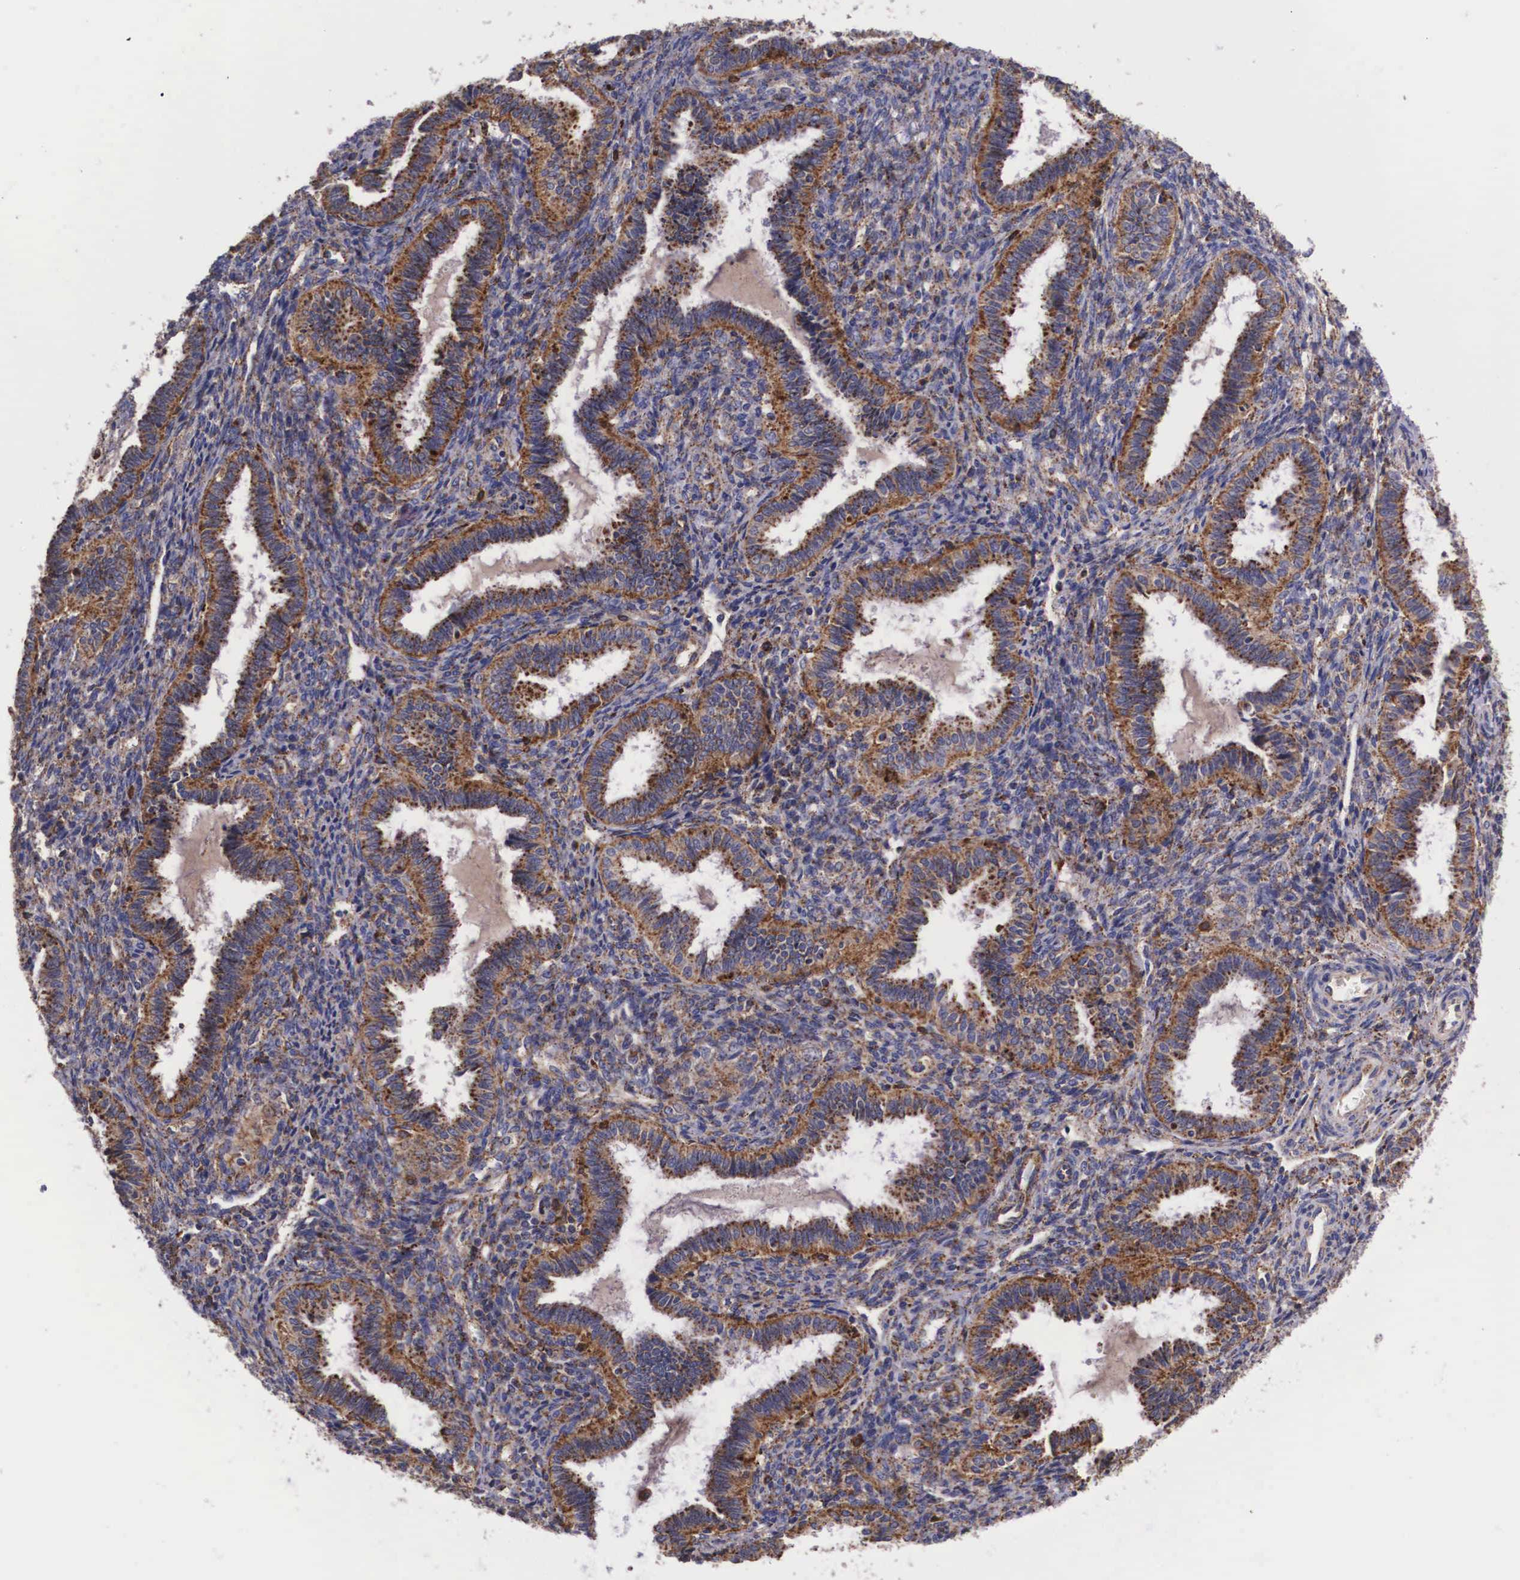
{"staining": {"intensity": "negative", "quantity": "none", "location": "none"}, "tissue": "endometrium", "cell_type": "Cells in endometrial stroma", "image_type": "normal", "snomed": [{"axis": "morphology", "description": "Normal tissue, NOS"}, {"axis": "topography", "description": "Endometrium"}], "caption": "High power microscopy micrograph of an immunohistochemistry (IHC) micrograph of unremarkable endometrium, revealing no significant staining in cells in endometrial stroma. (DAB immunohistochemistry (IHC) visualized using brightfield microscopy, high magnification).", "gene": "NAGA", "patient": {"sex": "female", "age": 36}}